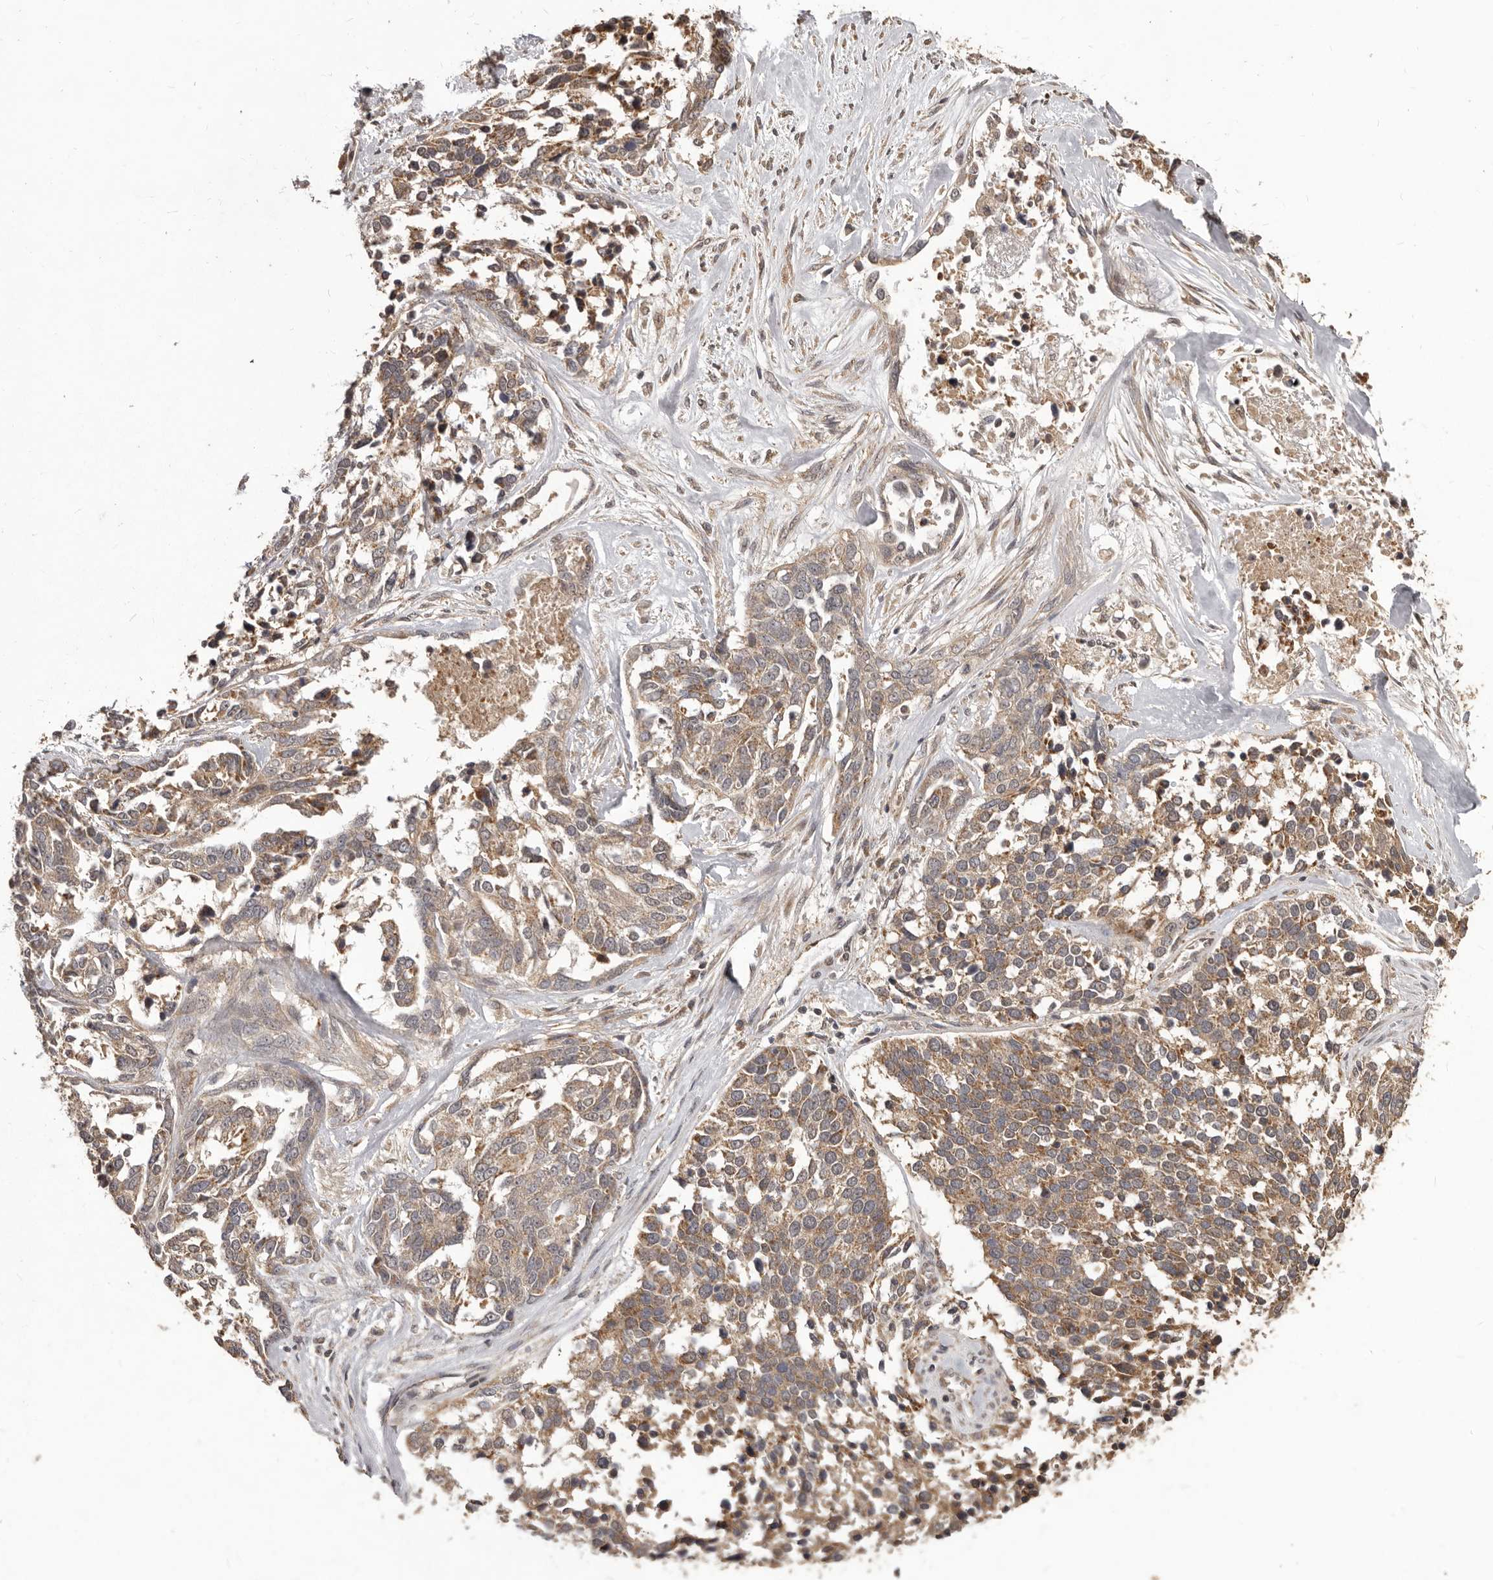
{"staining": {"intensity": "moderate", "quantity": ">75%", "location": "cytoplasmic/membranous"}, "tissue": "ovarian cancer", "cell_type": "Tumor cells", "image_type": "cancer", "snomed": [{"axis": "morphology", "description": "Cystadenocarcinoma, serous, NOS"}, {"axis": "topography", "description": "Ovary"}], "caption": "Serous cystadenocarcinoma (ovarian) tissue exhibits moderate cytoplasmic/membranous expression in approximately >75% of tumor cells", "gene": "MTO1", "patient": {"sex": "female", "age": 44}}